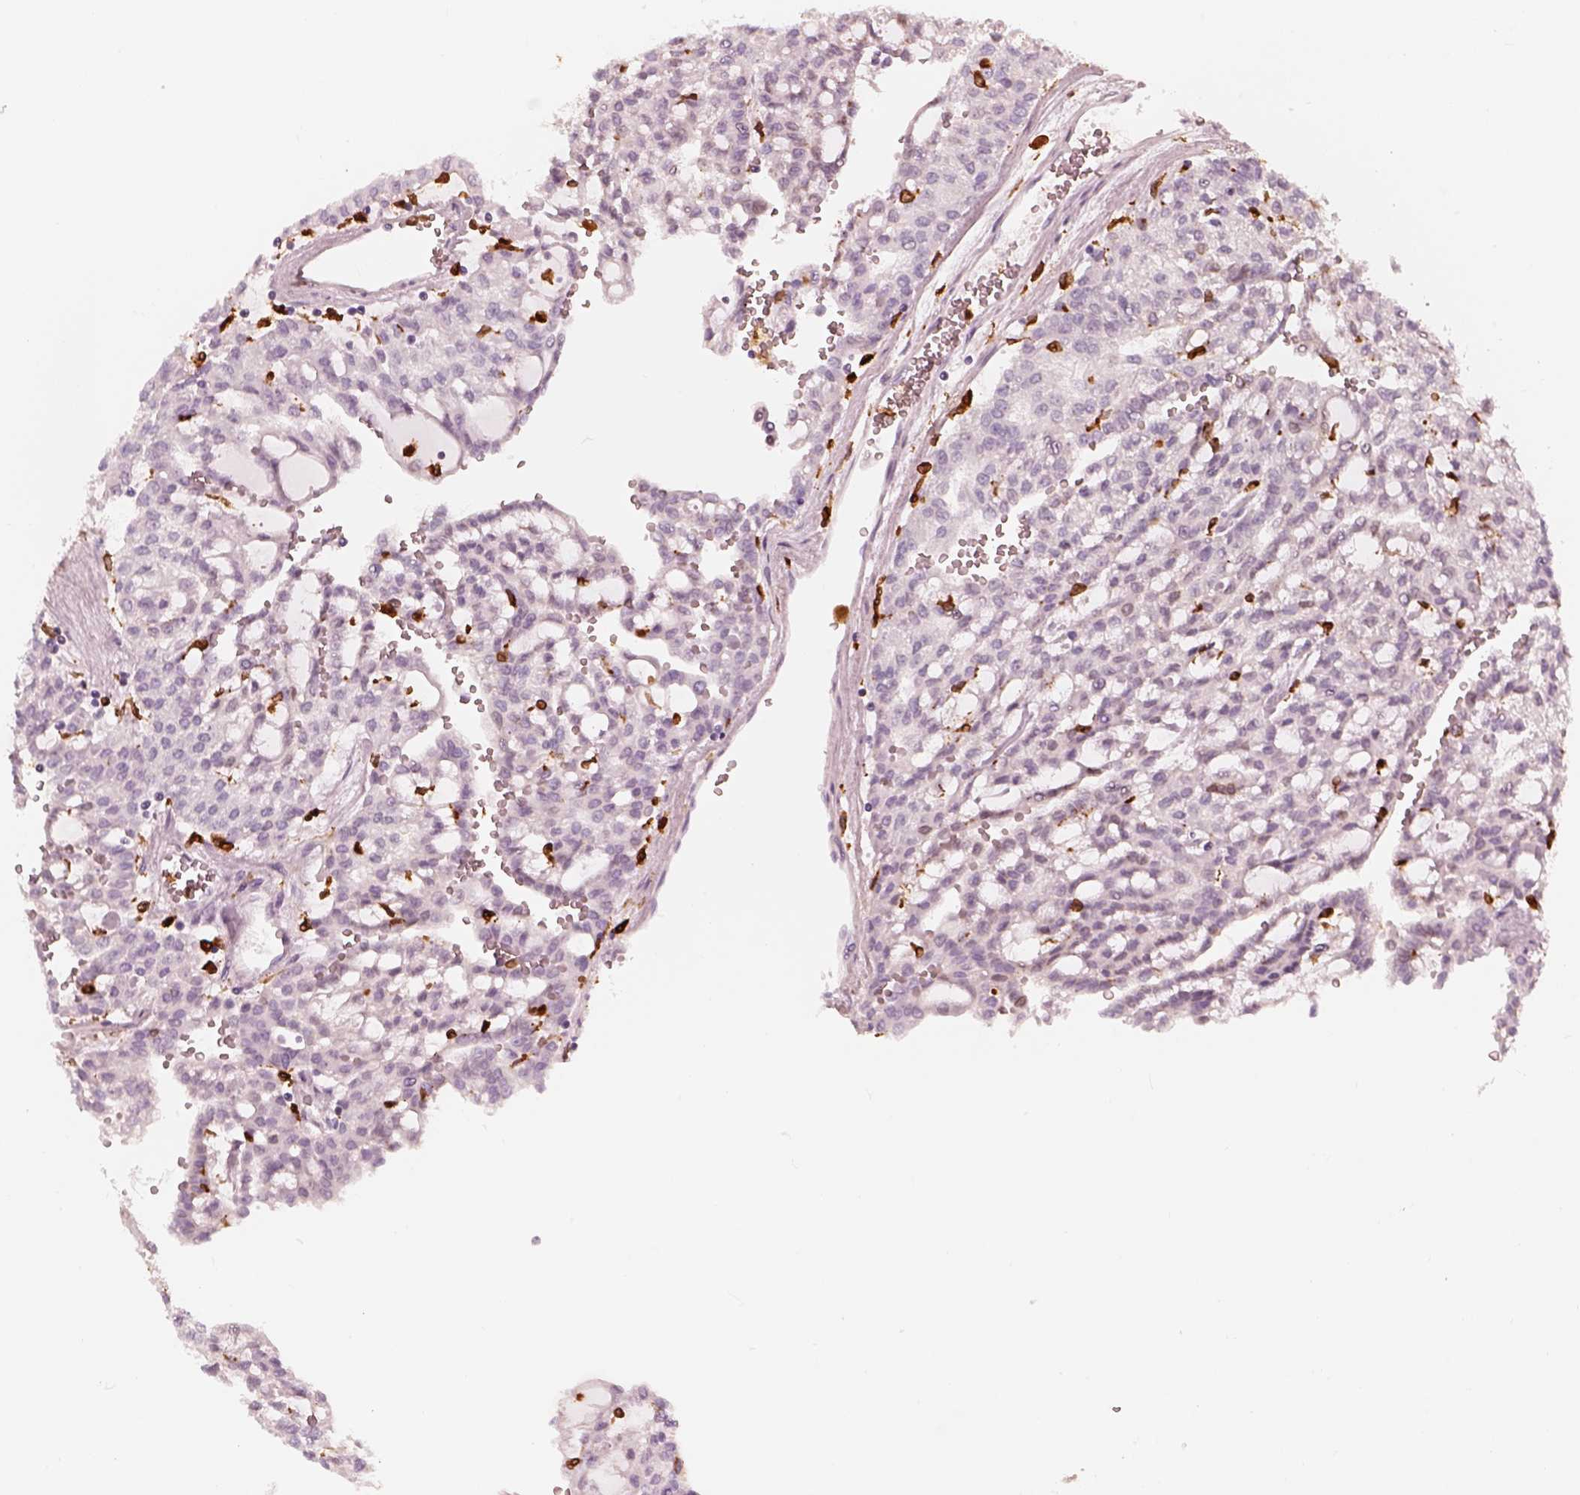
{"staining": {"intensity": "negative", "quantity": "none", "location": "none"}, "tissue": "renal cancer", "cell_type": "Tumor cells", "image_type": "cancer", "snomed": [{"axis": "morphology", "description": "Adenocarcinoma, NOS"}, {"axis": "topography", "description": "Kidney"}], "caption": "IHC photomicrograph of neoplastic tissue: renal adenocarcinoma stained with DAB shows no significant protein expression in tumor cells. (DAB immunohistochemistry, high magnification).", "gene": "ALOX5", "patient": {"sex": "male", "age": 63}}